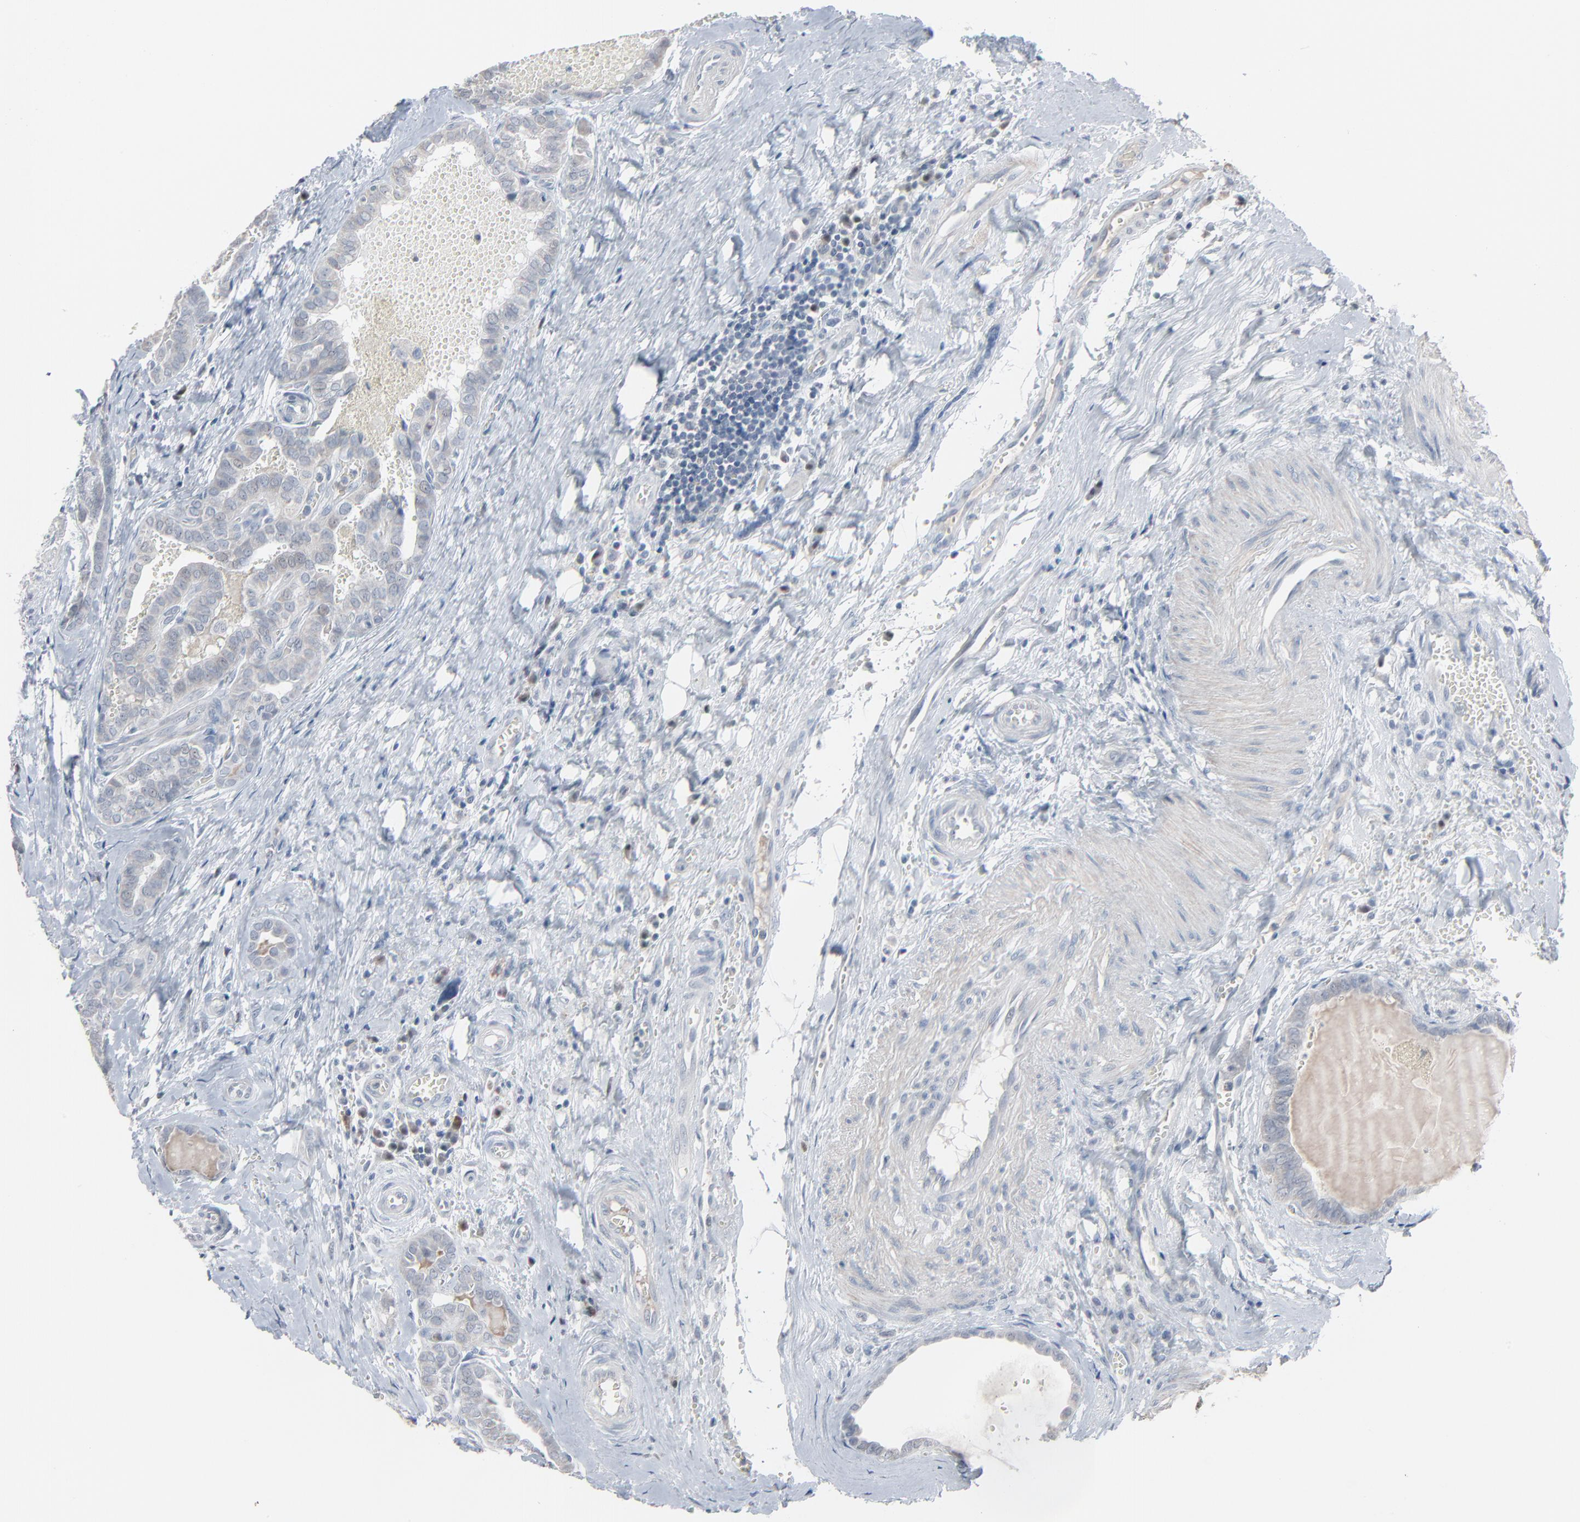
{"staining": {"intensity": "weak", "quantity": "<25%", "location": "cytoplasmic/membranous"}, "tissue": "thyroid cancer", "cell_type": "Tumor cells", "image_type": "cancer", "snomed": [{"axis": "morphology", "description": "Carcinoma, NOS"}, {"axis": "topography", "description": "Thyroid gland"}], "caption": "Immunohistochemical staining of human thyroid cancer (carcinoma) displays no significant positivity in tumor cells.", "gene": "SAGE1", "patient": {"sex": "female", "age": 91}}